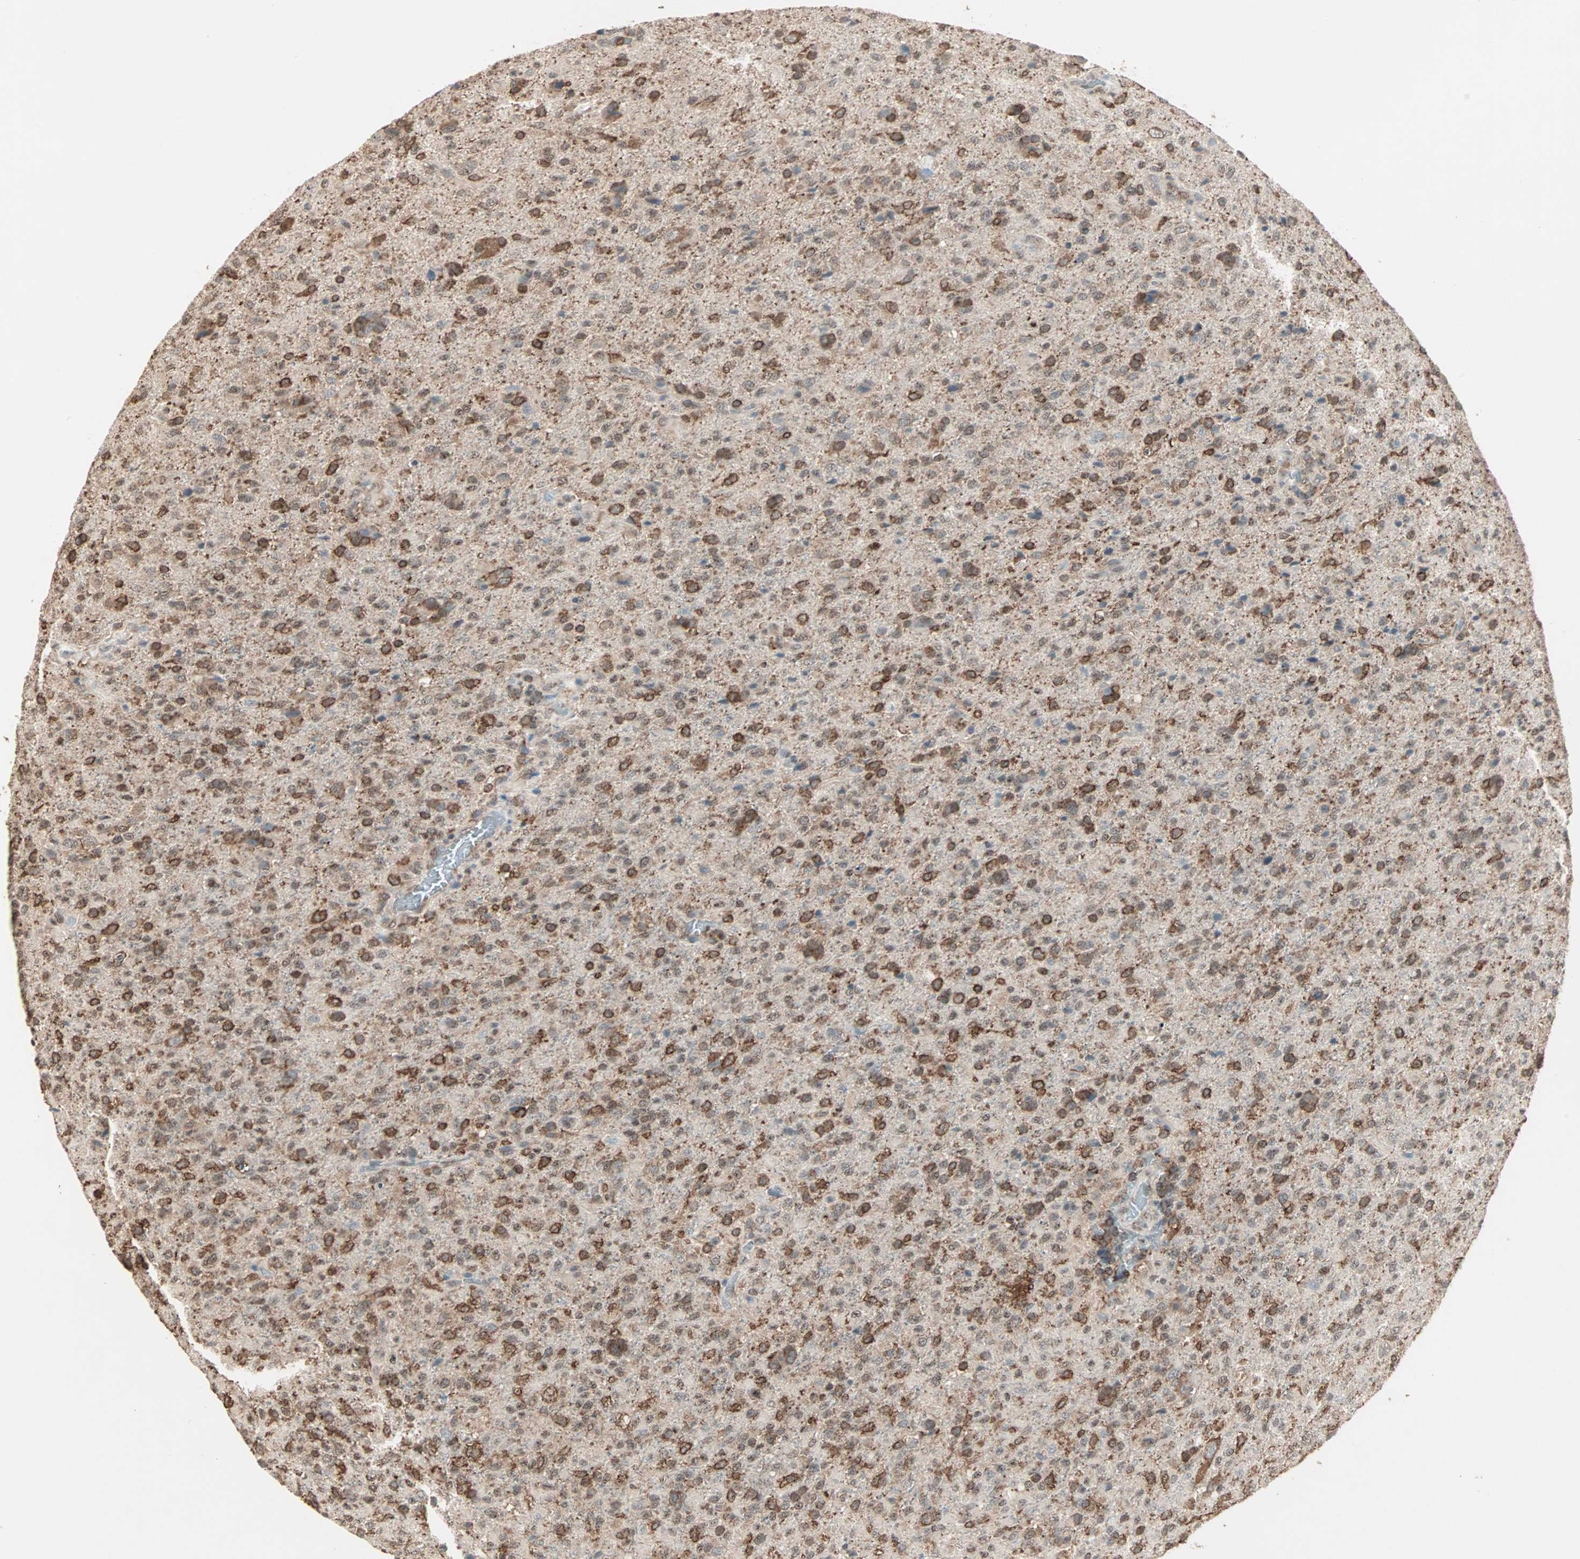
{"staining": {"intensity": "moderate", "quantity": ">75%", "location": "cytoplasmic/membranous,nuclear"}, "tissue": "glioma", "cell_type": "Tumor cells", "image_type": "cancer", "snomed": [{"axis": "morphology", "description": "Glioma, malignant, High grade"}, {"axis": "topography", "description": "Brain"}], "caption": "The photomicrograph shows staining of glioma, revealing moderate cytoplasmic/membranous and nuclear protein expression (brown color) within tumor cells.", "gene": "MMP3", "patient": {"sex": "male", "age": 71}}